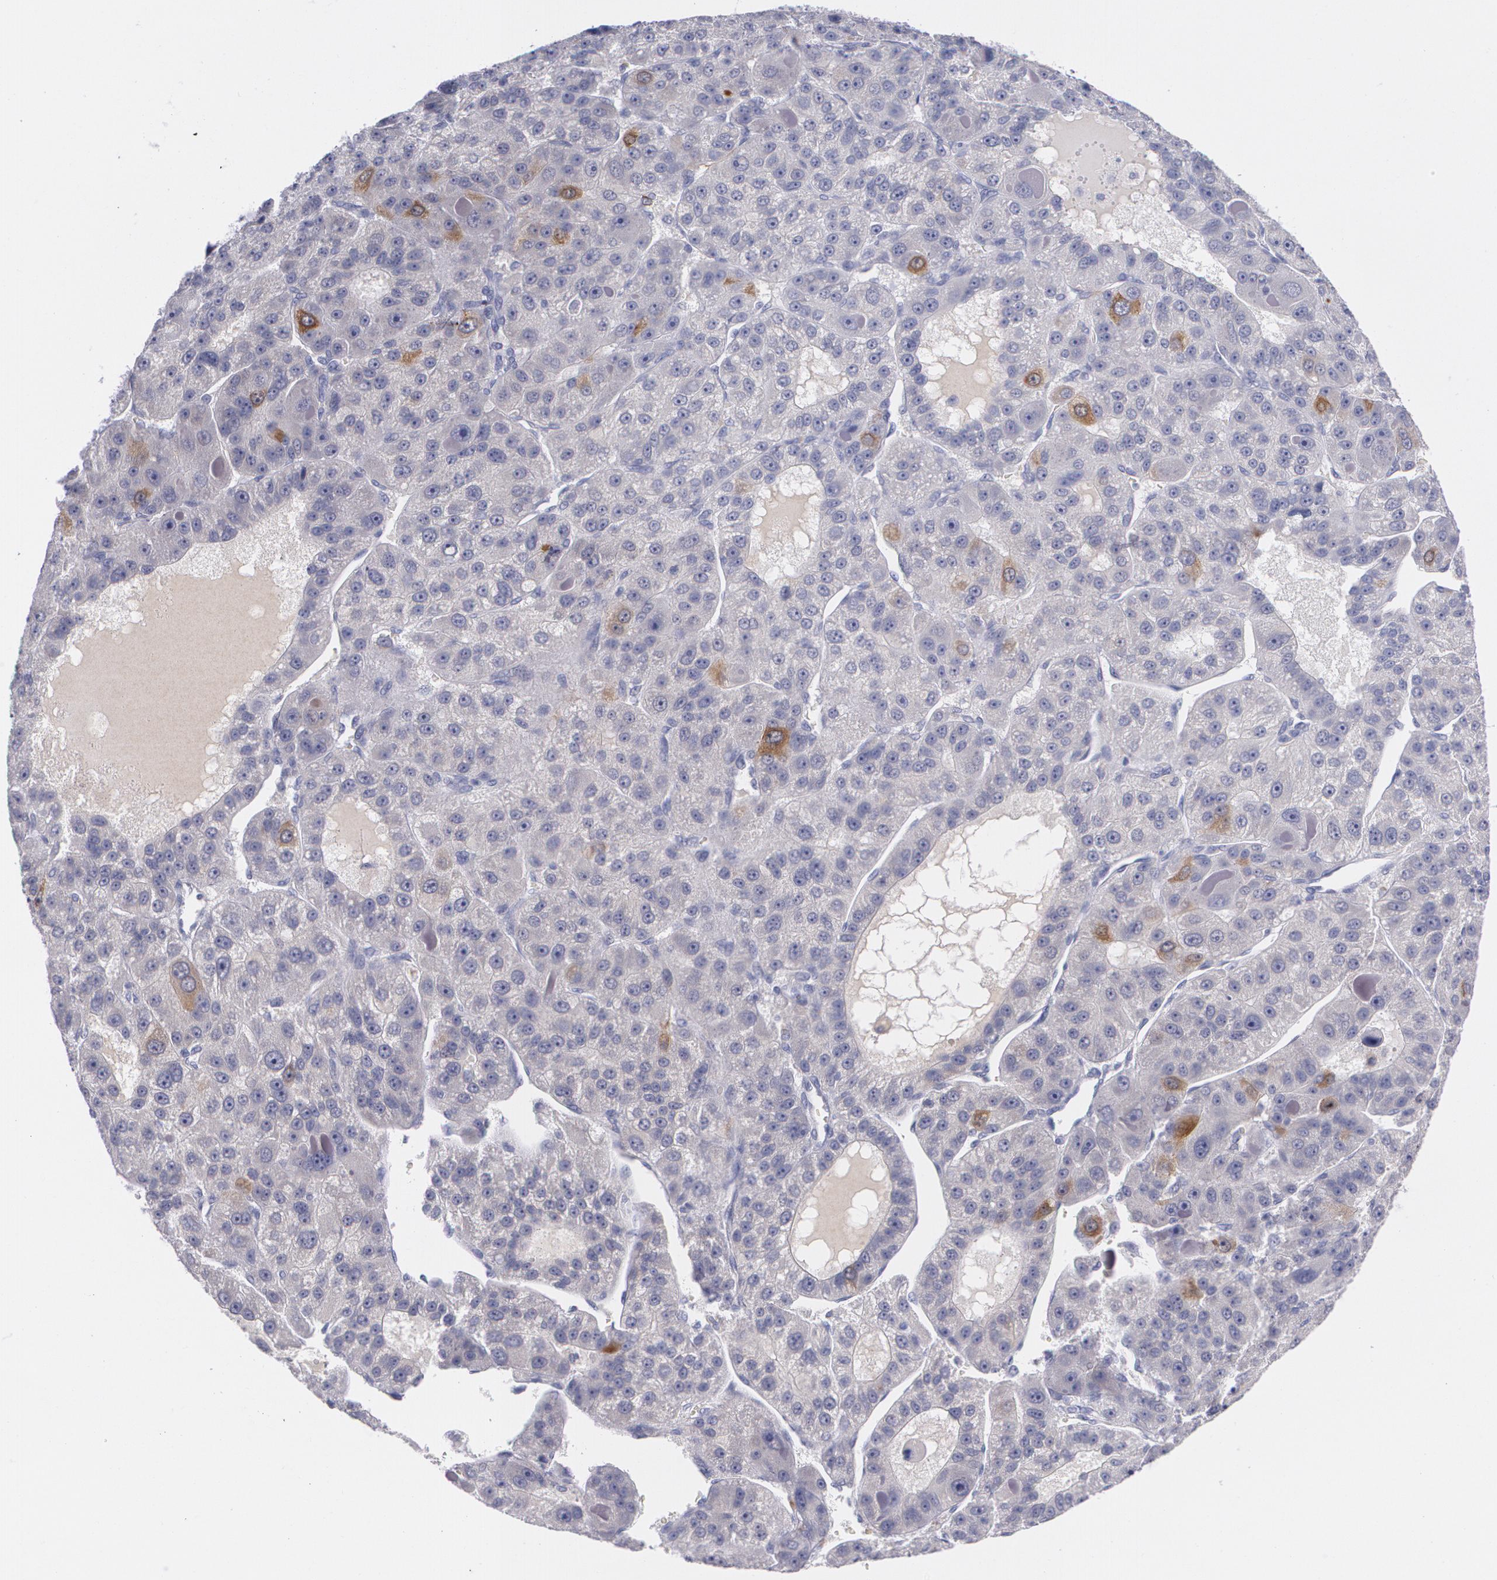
{"staining": {"intensity": "moderate", "quantity": "<25%", "location": "cytoplasmic/membranous"}, "tissue": "liver cancer", "cell_type": "Tumor cells", "image_type": "cancer", "snomed": [{"axis": "morphology", "description": "Carcinoma, Hepatocellular, NOS"}, {"axis": "topography", "description": "Liver"}], "caption": "A micrograph showing moderate cytoplasmic/membranous positivity in about <25% of tumor cells in liver cancer (hepatocellular carcinoma), as visualized by brown immunohistochemical staining.", "gene": "HMMR", "patient": {"sex": "male", "age": 76}}